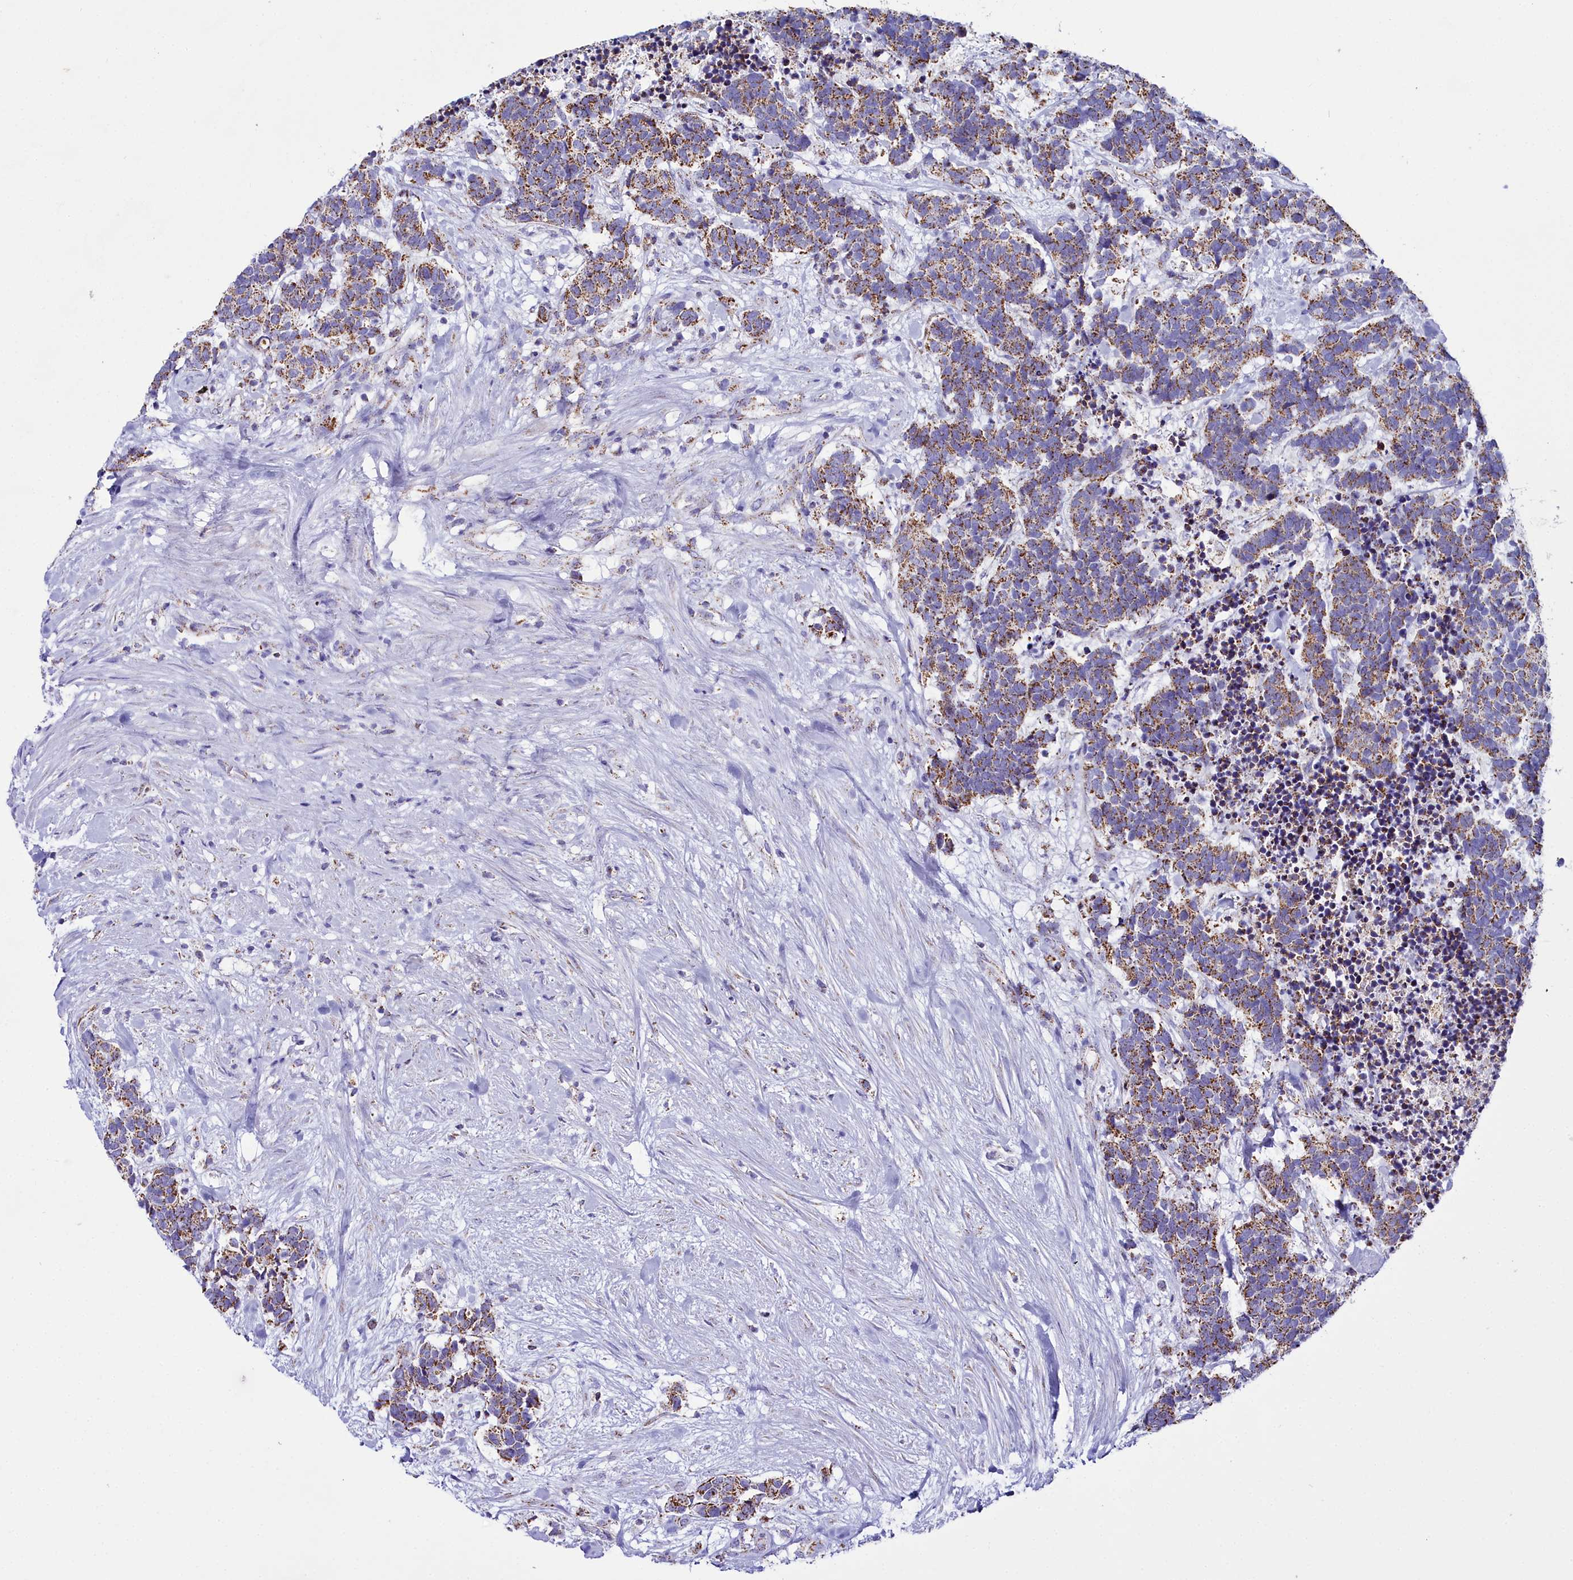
{"staining": {"intensity": "moderate", "quantity": ">75%", "location": "cytoplasmic/membranous"}, "tissue": "carcinoid", "cell_type": "Tumor cells", "image_type": "cancer", "snomed": [{"axis": "morphology", "description": "Carcinoma, NOS"}, {"axis": "morphology", "description": "Carcinoid, malignant, NOS"}, {"axis": "topography", "description": "Prostate"}], "caption": "Carcinoid (malignant) tissue reveals moderate cytoplasmic/membranous positivity in about >75% of tumor cells, visualized by immunohistochemistry.", "gene": "WDFY3", "patient": {"sex": "male", "age": 57}}